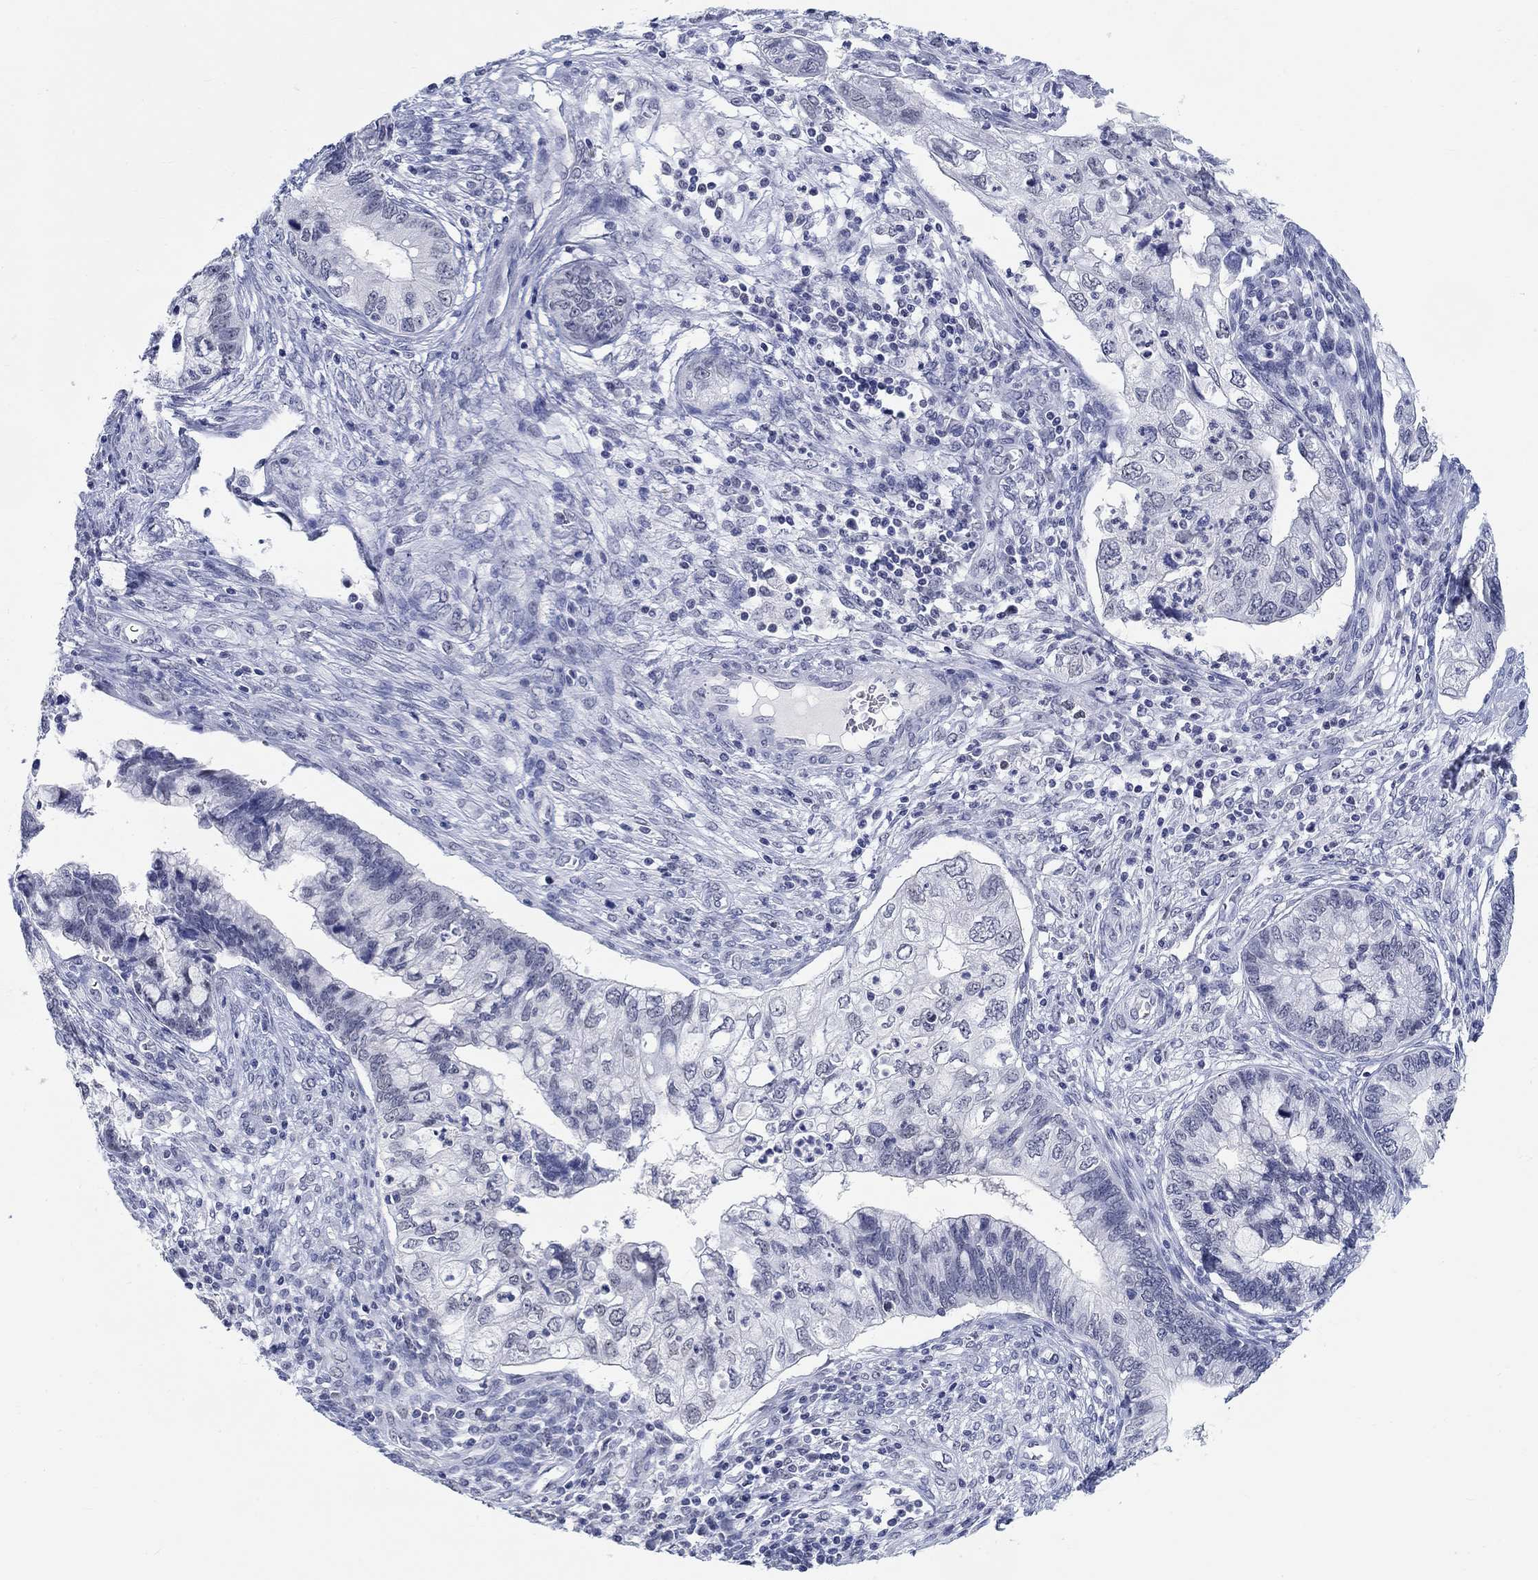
{"staining": {"intensity": "negative", "quantity": "none", "location": "none"}, "tissue": "cervical cancer", "cell_type": "Tumor cells", "image_type": "cancer", "snomed": [{"axis": "morphology", "description": "Adenocarcinoma, NOS"}, {"axis": "topography", "description": "Cervix"}], "caption": "High magnification brightfield microscopy of adenocarcinoma (cervical) stained with DAB (brown) and counterstained with hematoxylin (blue): tumor cells show no significant expression.", "gene": "ANKS1B", "patient": {"sex": "female", "age": 44}}